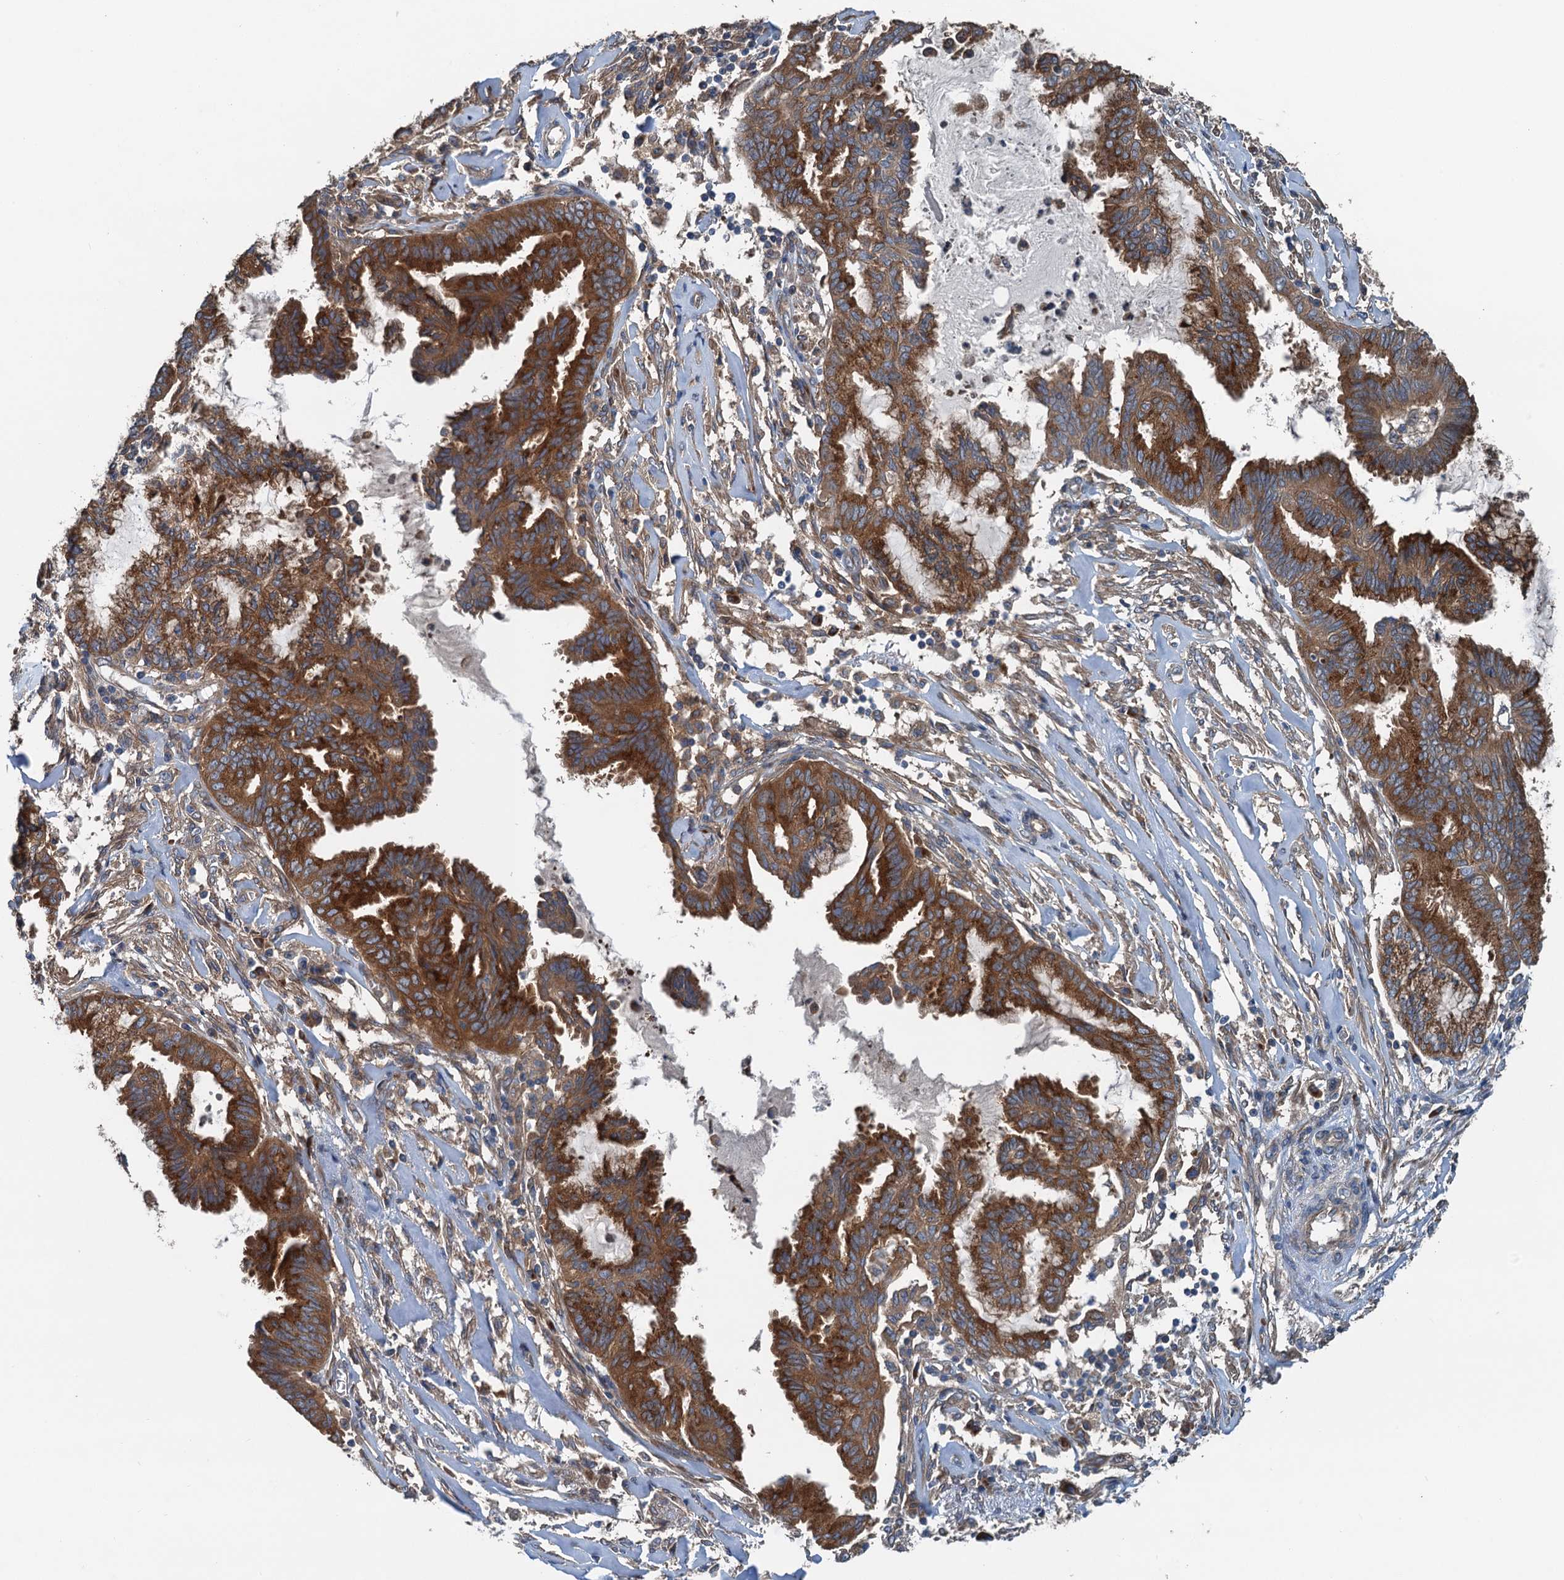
{"staining": {"intensity": "strong", "quantity": ">75%", "location": "cytoplasmic/membranous"}, "tissue": "endometrial cancer", "cell_type": "Tumor cells", "image_type": "cancer", "snomed": [{"axis": "morphology", "description": "Adenocarcinoma, NOS"}, {"axis": "topography", "description": "Endometrium"}], "caption": "Tumor cells demonstrate high levels of strong cytoplasmic/membranous staining in approximately >75% of cells in endometrial cancer (adenocarcinoma).", "gene": "COG3", "patient": {"sex": "female", "age": 86}}